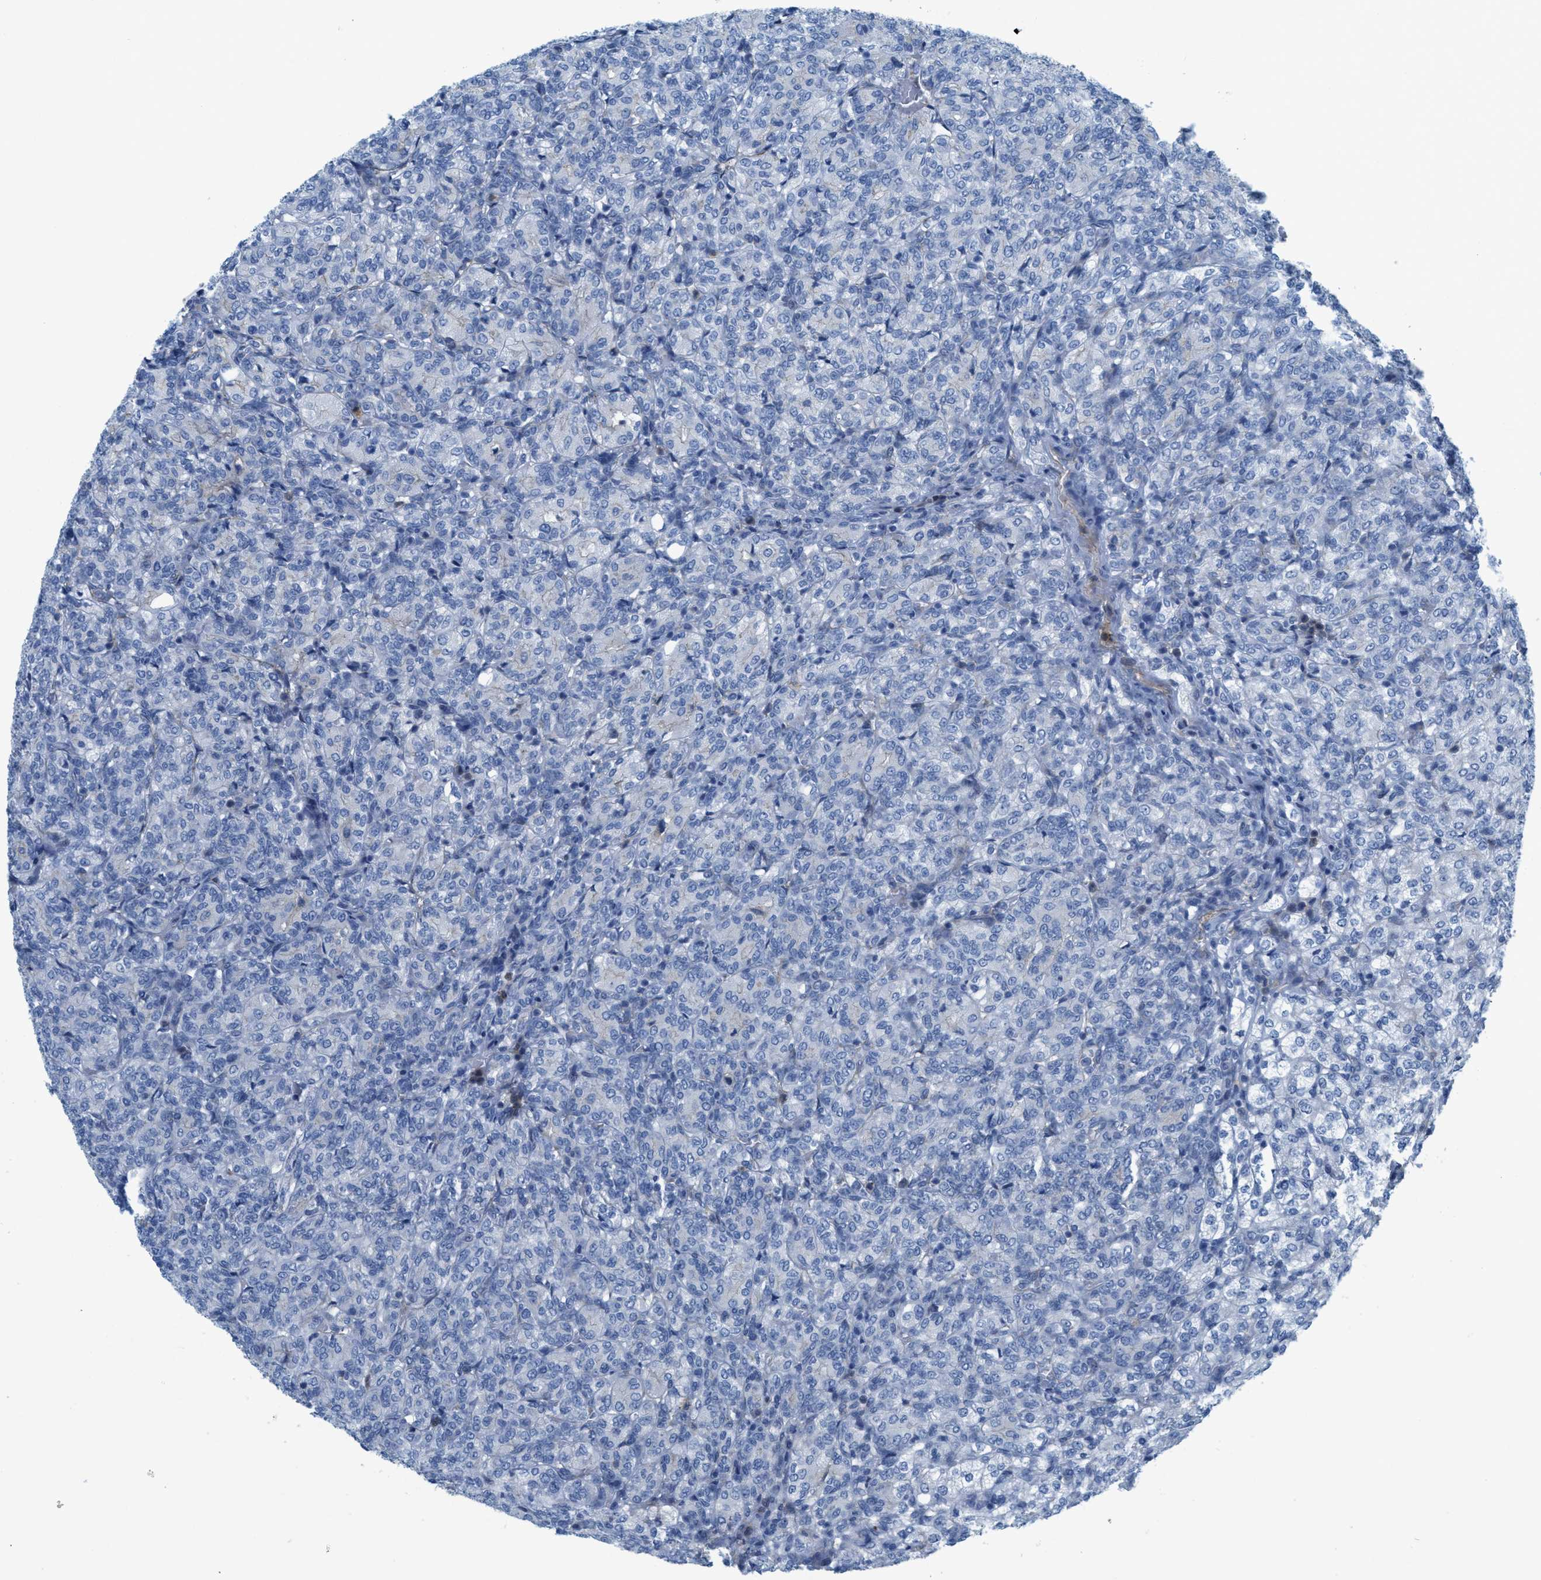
{"staining": {"intensity": "negative", "quantity": "none", "location": "none"}, "tissue": "renal cancer", "cell_type": "Tumor cells", "image_type": "cancer", "snomed": [{"axis": "morphology", "description": "Adenocarcinoma, NOS"}, {"axis": "topography", "description": "Kidney"}], "caption": "Tumor cells are negative for brown protein staining in renal adenocarcinoma.", "gene": "CRB3", "patient": {"sex": "male", "age": 77}}